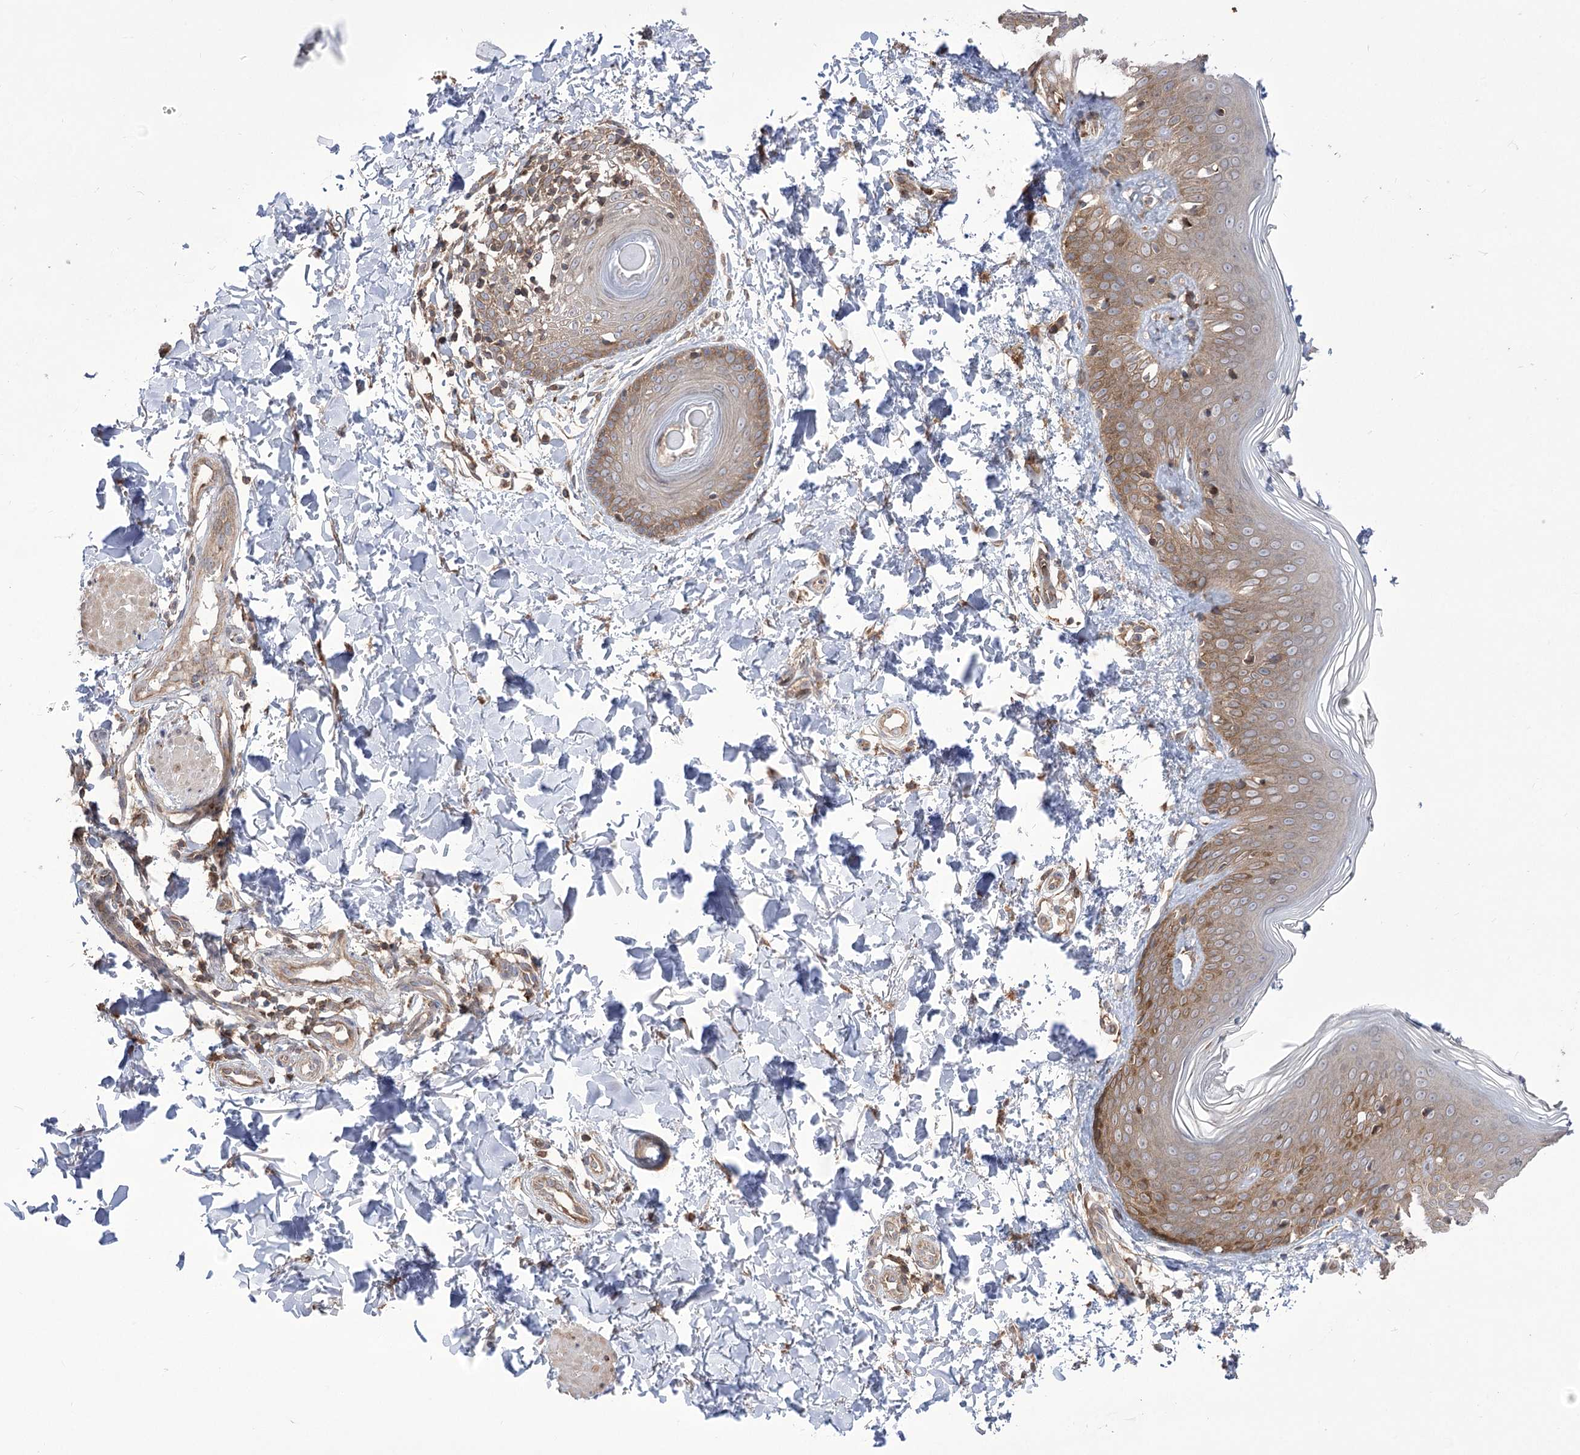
{"staining": {"intensity": "moderate", "quantity": ">75%", "location": "cytoplasmic/membranous"}, "tissue": "skin", "cell_type": "Fibroblasts", "image_type": "normal", "snomed": [{"axis": "morphology", "description": "Normal tissue, NOS"}, {"axis": "topography", "description": "Skin"}], "caption": "Skin stained with DAB (3,3'-diaminobenzidine) immunohistochemistry exhibits medium levels of moderate cytoplasmic/membranous positivity in about >75% of fibroblasts.", "gene": "XYLB", "patient": {"sex": "male", "age": 37}}